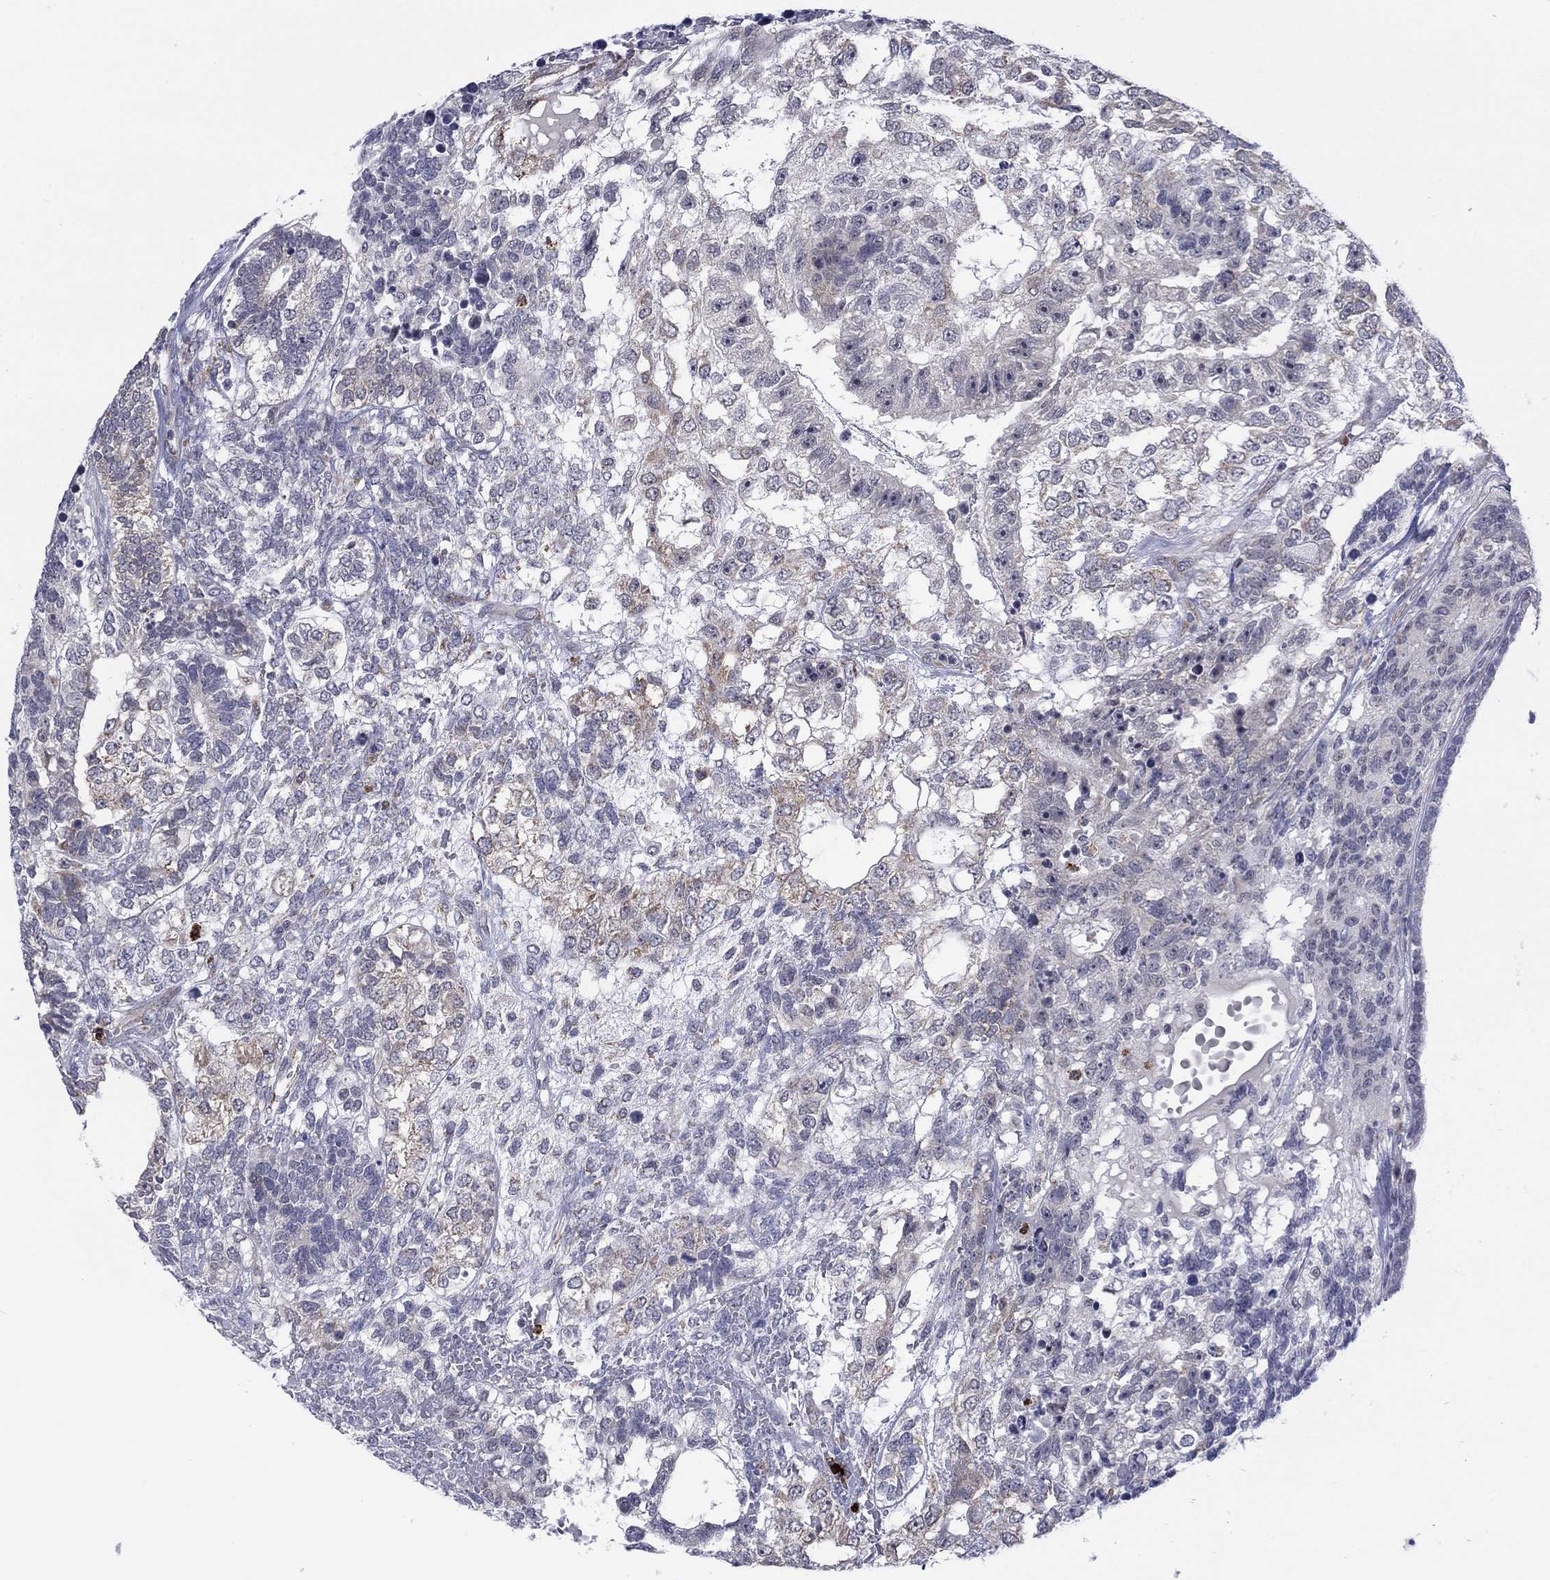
{"staining": {"intensity": "negative", "quantity": "none", "location": "none"}, "tissue": "testis cancer", "cell_type": "Tumor cells", "image_type": "cancer", "snomed": [{"axis": "morphology", "description": "Seminoma, NOS"}, {"axis": "morphology", "description": "Carcinoma, Embryonal, NOS"}, {"axis": "topography", "description": "Testis"}], "caption": "The photomicrograph exhibits no significant positivity in tumor cells of testis cancer. Nuclei are stained in blue.", "gene": "MTRFR", "patient": {"sex": "male", "age": 41}}